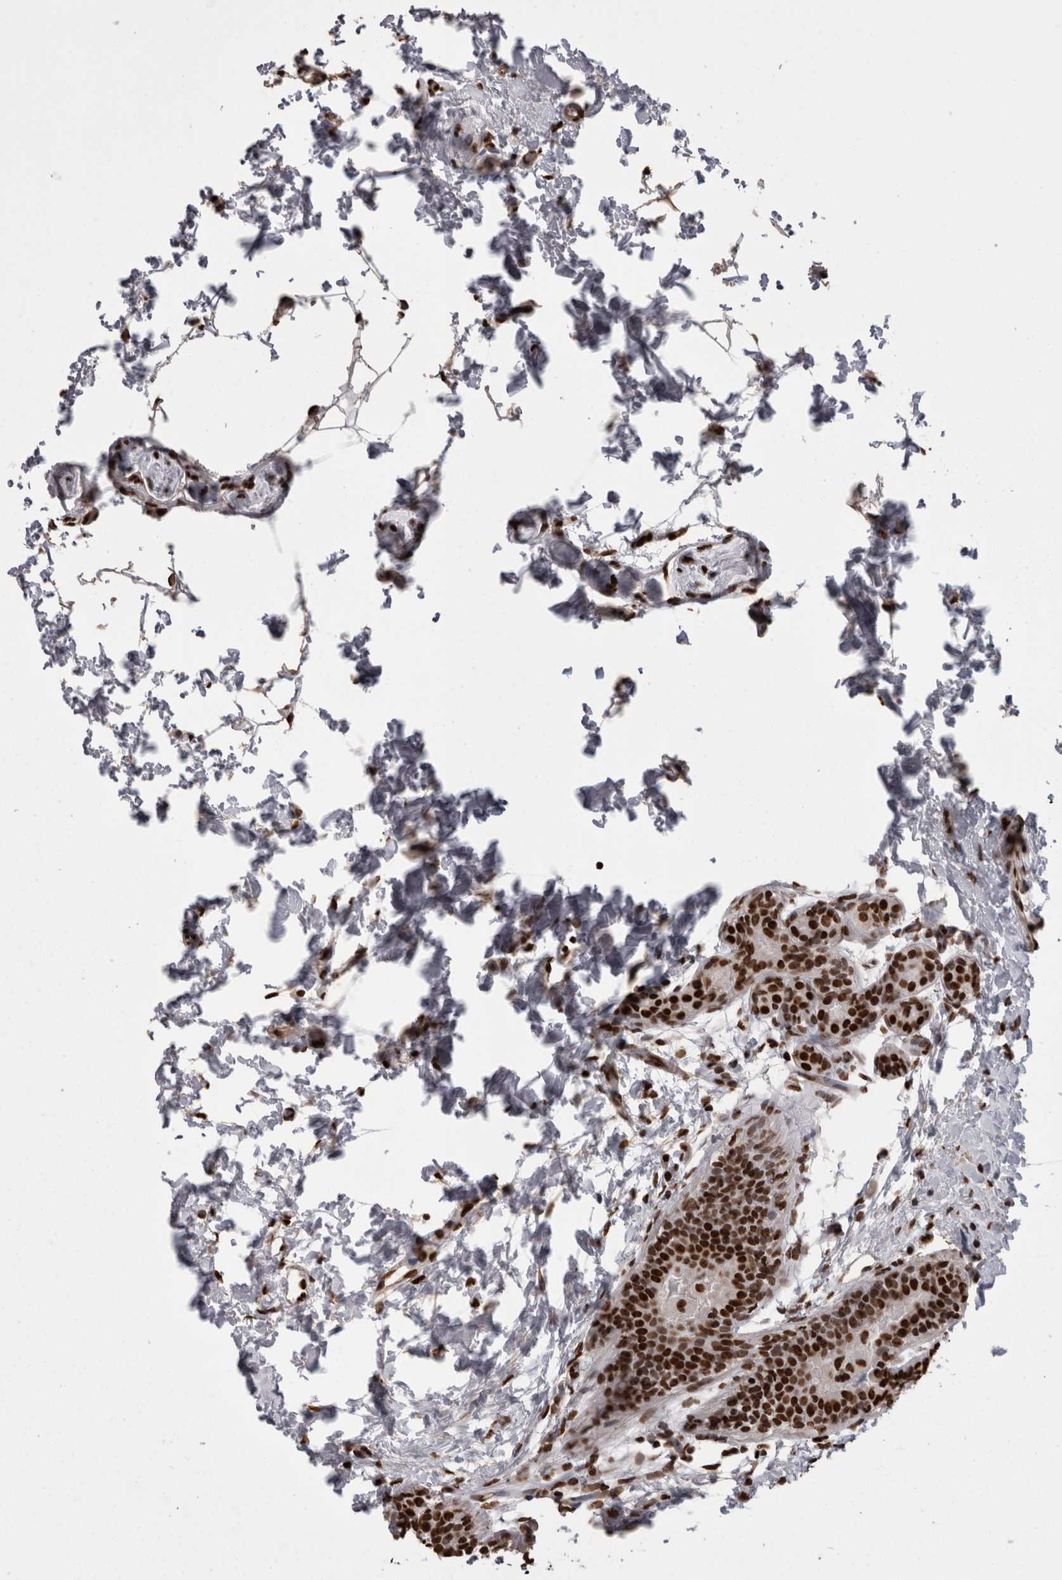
{"staining": {"intensity": "strong", "quantity": ">75%", "location": "nuclear"}, "tissue": "breast cancer", "cell_type": "Tumor cells", "image_type": "cancer", "snomed": [{"axis": "morphology", "description": "Duct carcinoma"}, {"axis": "topography", "description": "Breast"}], "caption": "Human breast cancer stained with a brown dye reveals strong nuclear positive expression in about >75% of tumor cells.", "gene": "HNRNPM", "patient": {"sex": "female", "age": 62}}